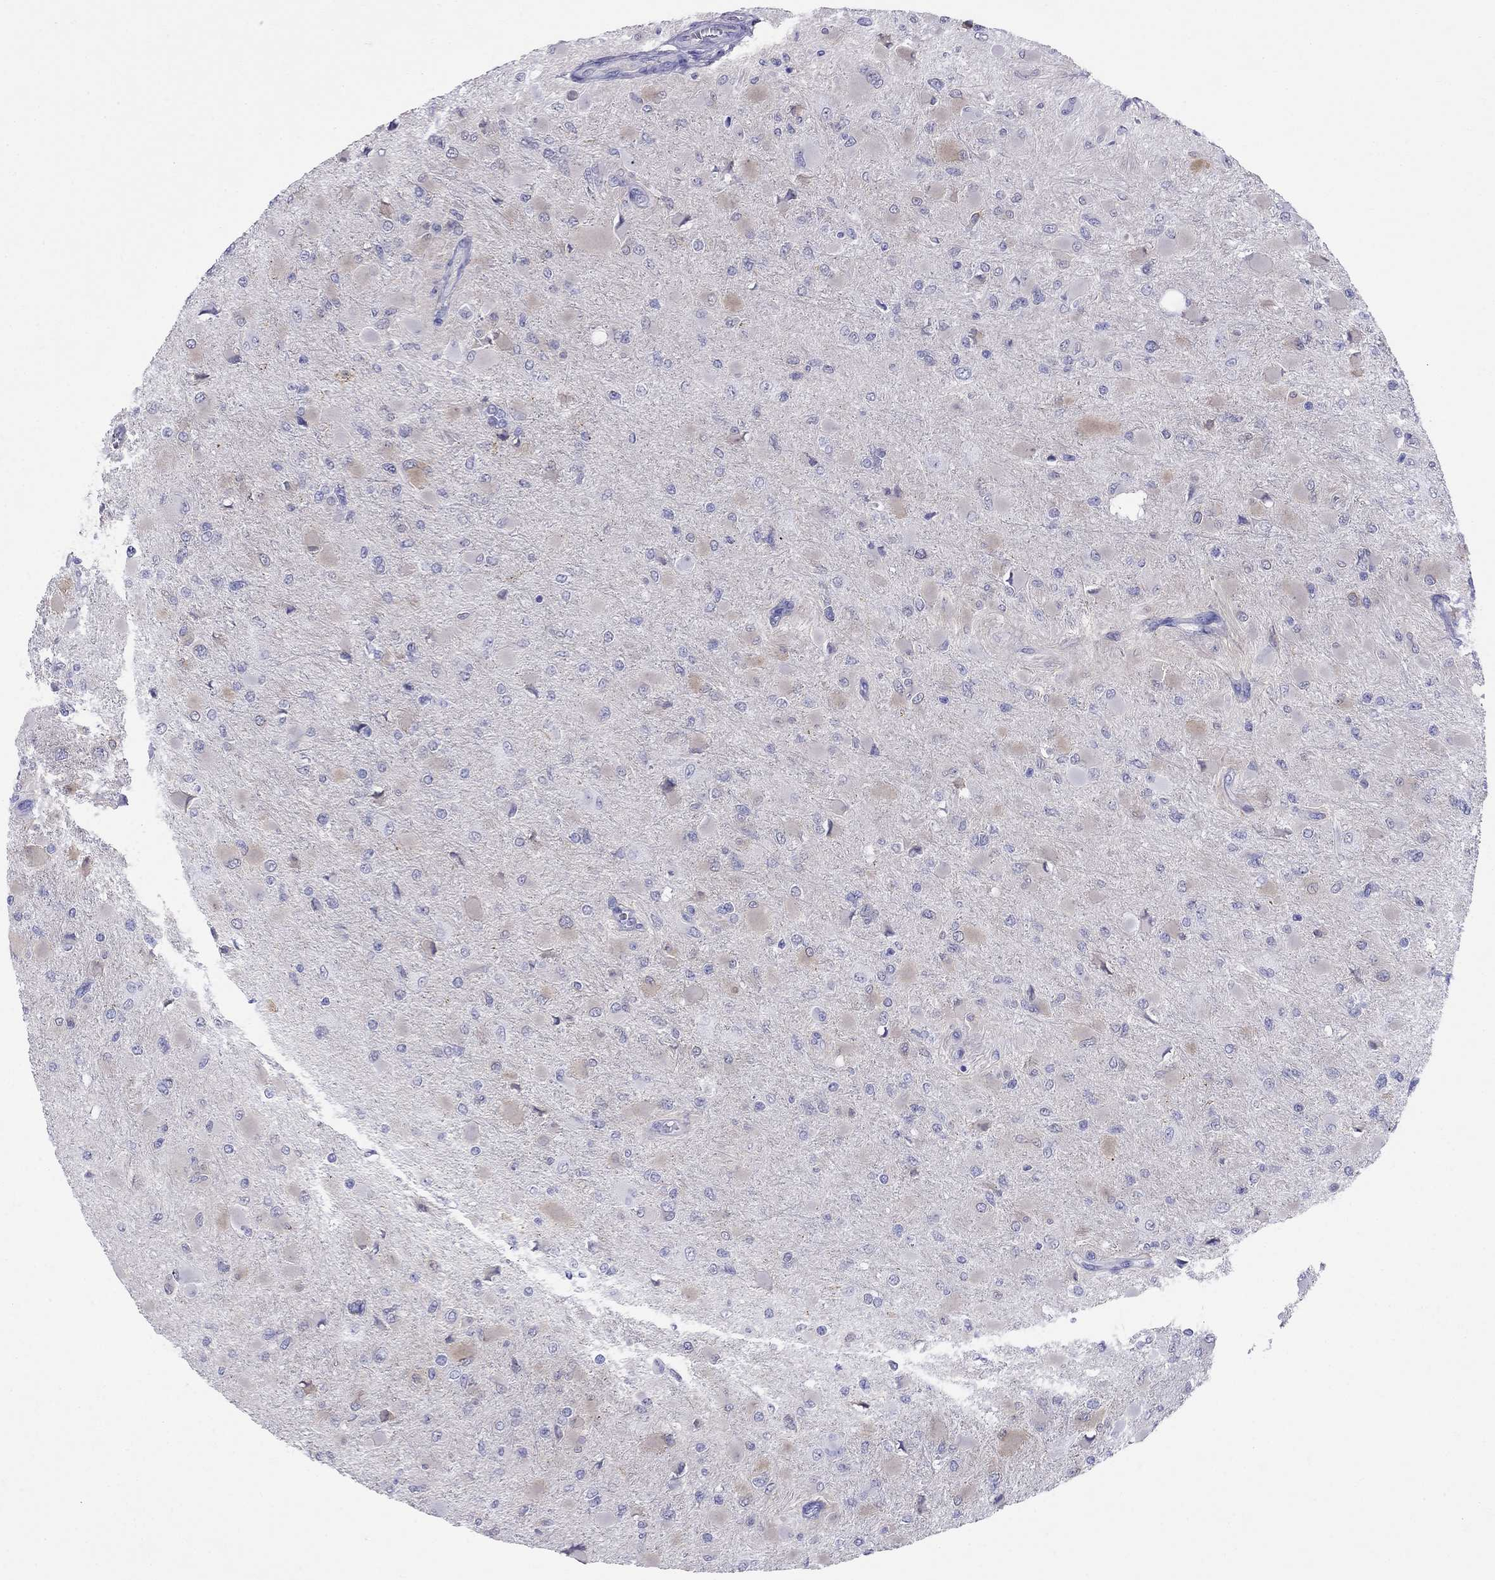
{"staining": {"intensity": "negative", "quantity": "none", "location": "none"}, "tissue": "glioma", "cell_type": "Tumor cells", "image_type": "cancer", "snomed": [{"axis": "morphology", "description": "Glioma, malignant, High grade"}, {"axis": "topography", "description": "Cerebral cortex"}], "caption": "Immunohistochemistry image of high-grade glioma (malignant) stained for a protein (brown), which shows no expression in tumor cells.", "gene": "GRIA2", "patient": {"sex": "female", "age": 36}}